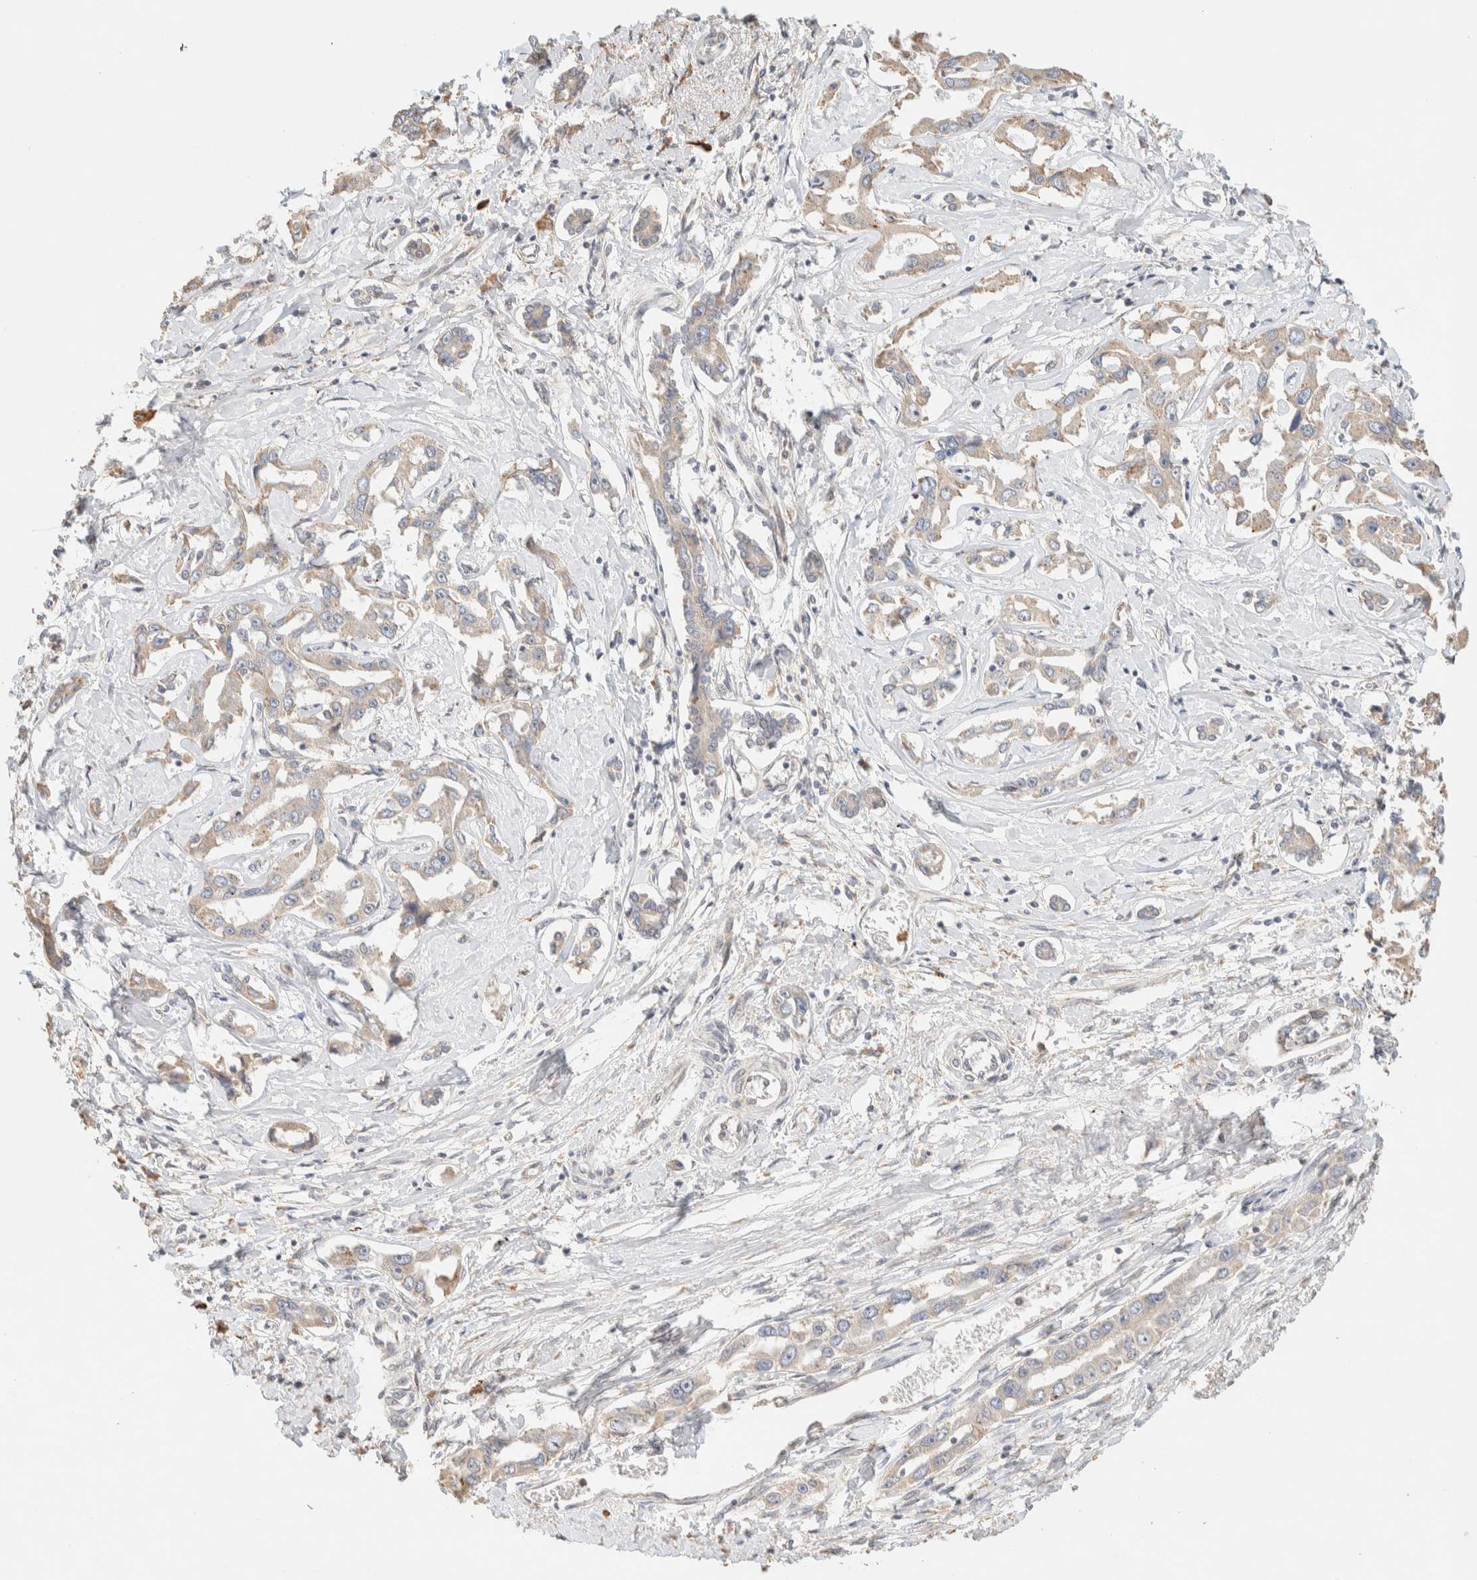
{"staining": {"intensity": "weak", "quantity": ">75%", "location": "cytoplasmic/membranous"}, "tissue": "liver cancer", "cell_type": "Tumor cells", "image_type": "cancer", "snomed": [{"axis": "morphology", "description": "Cholangiocarcinoma"}, {"axis": "topography", "description": "Liver"}], "caption": "The immunohistochemical stain highlights weak cytoplasmic/membranous expression in tumor cells of liver cancer (cholangiocarcinoma) tissue. (Stains: DAB (3,3'-diaminobenzidine) in brown, nuclei in blue, Microscopy: brightfield microscopy at high magnification).", "gene": "TTC3", "patient": {"sex": "male", "age": 59}}